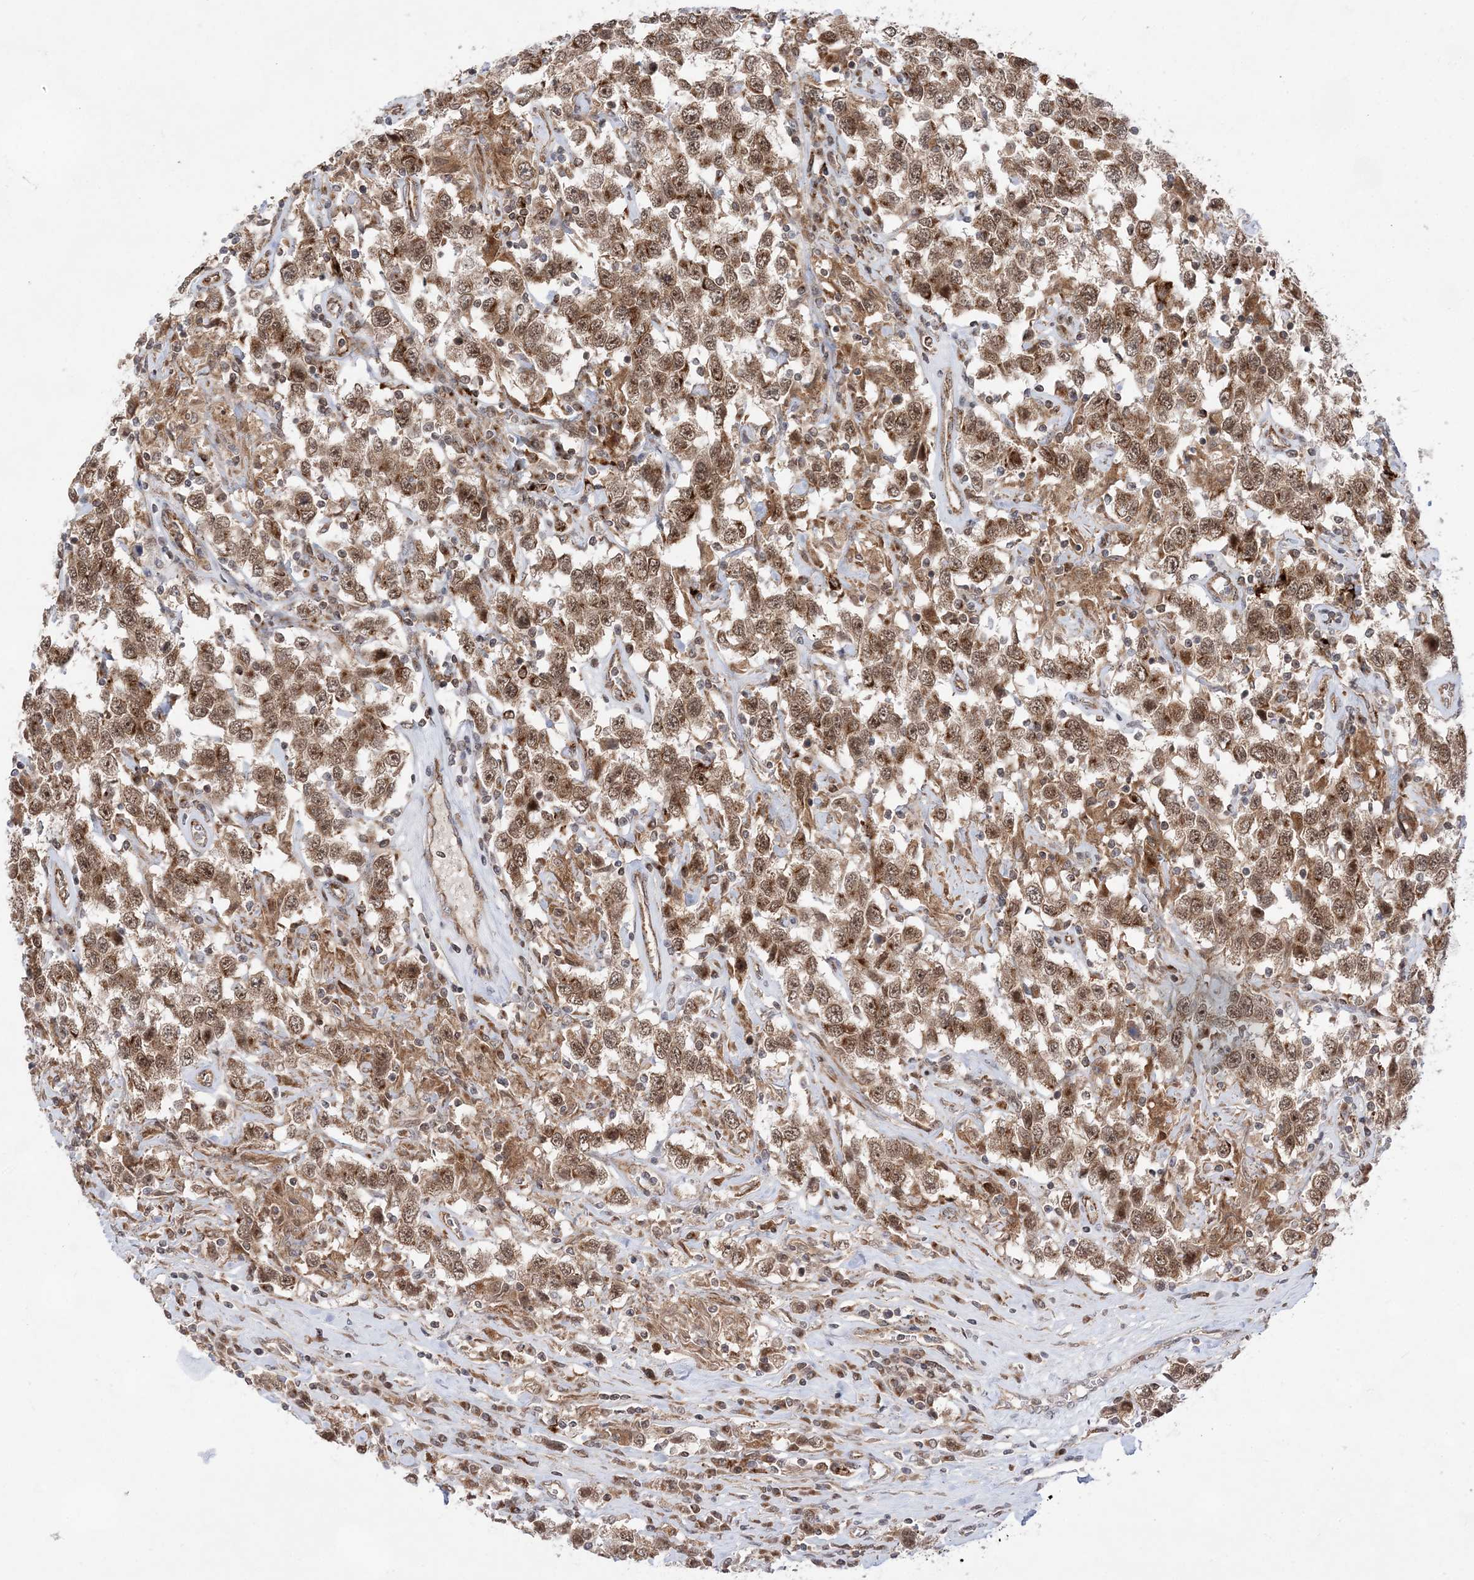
{"staining": {"intensity": "moderate", "quantity": ">75%", "location": "cytoplasmic/membranous,nuclear"}, "tissue": "testis cancer", "cell_type": "Tumor cells", "image_type": "cancer", "snomed": [{"axis": "morphology", "description": "Seminoma, NOS"}, {"axis": "topography", "description": "Testis"}], "caption": "IHC micrograph of neoplastic tissue: testis cancer stained using IHC shows medium levels of moderate protein expression localized specifically in the cytoplasmic/membranous and nuclear of tumor cells, appearing as a cytoplasmic/membranous and nuclear brown color.", "gene": "ANAPC15", "patient": {"sex": "male", "age": 41}}